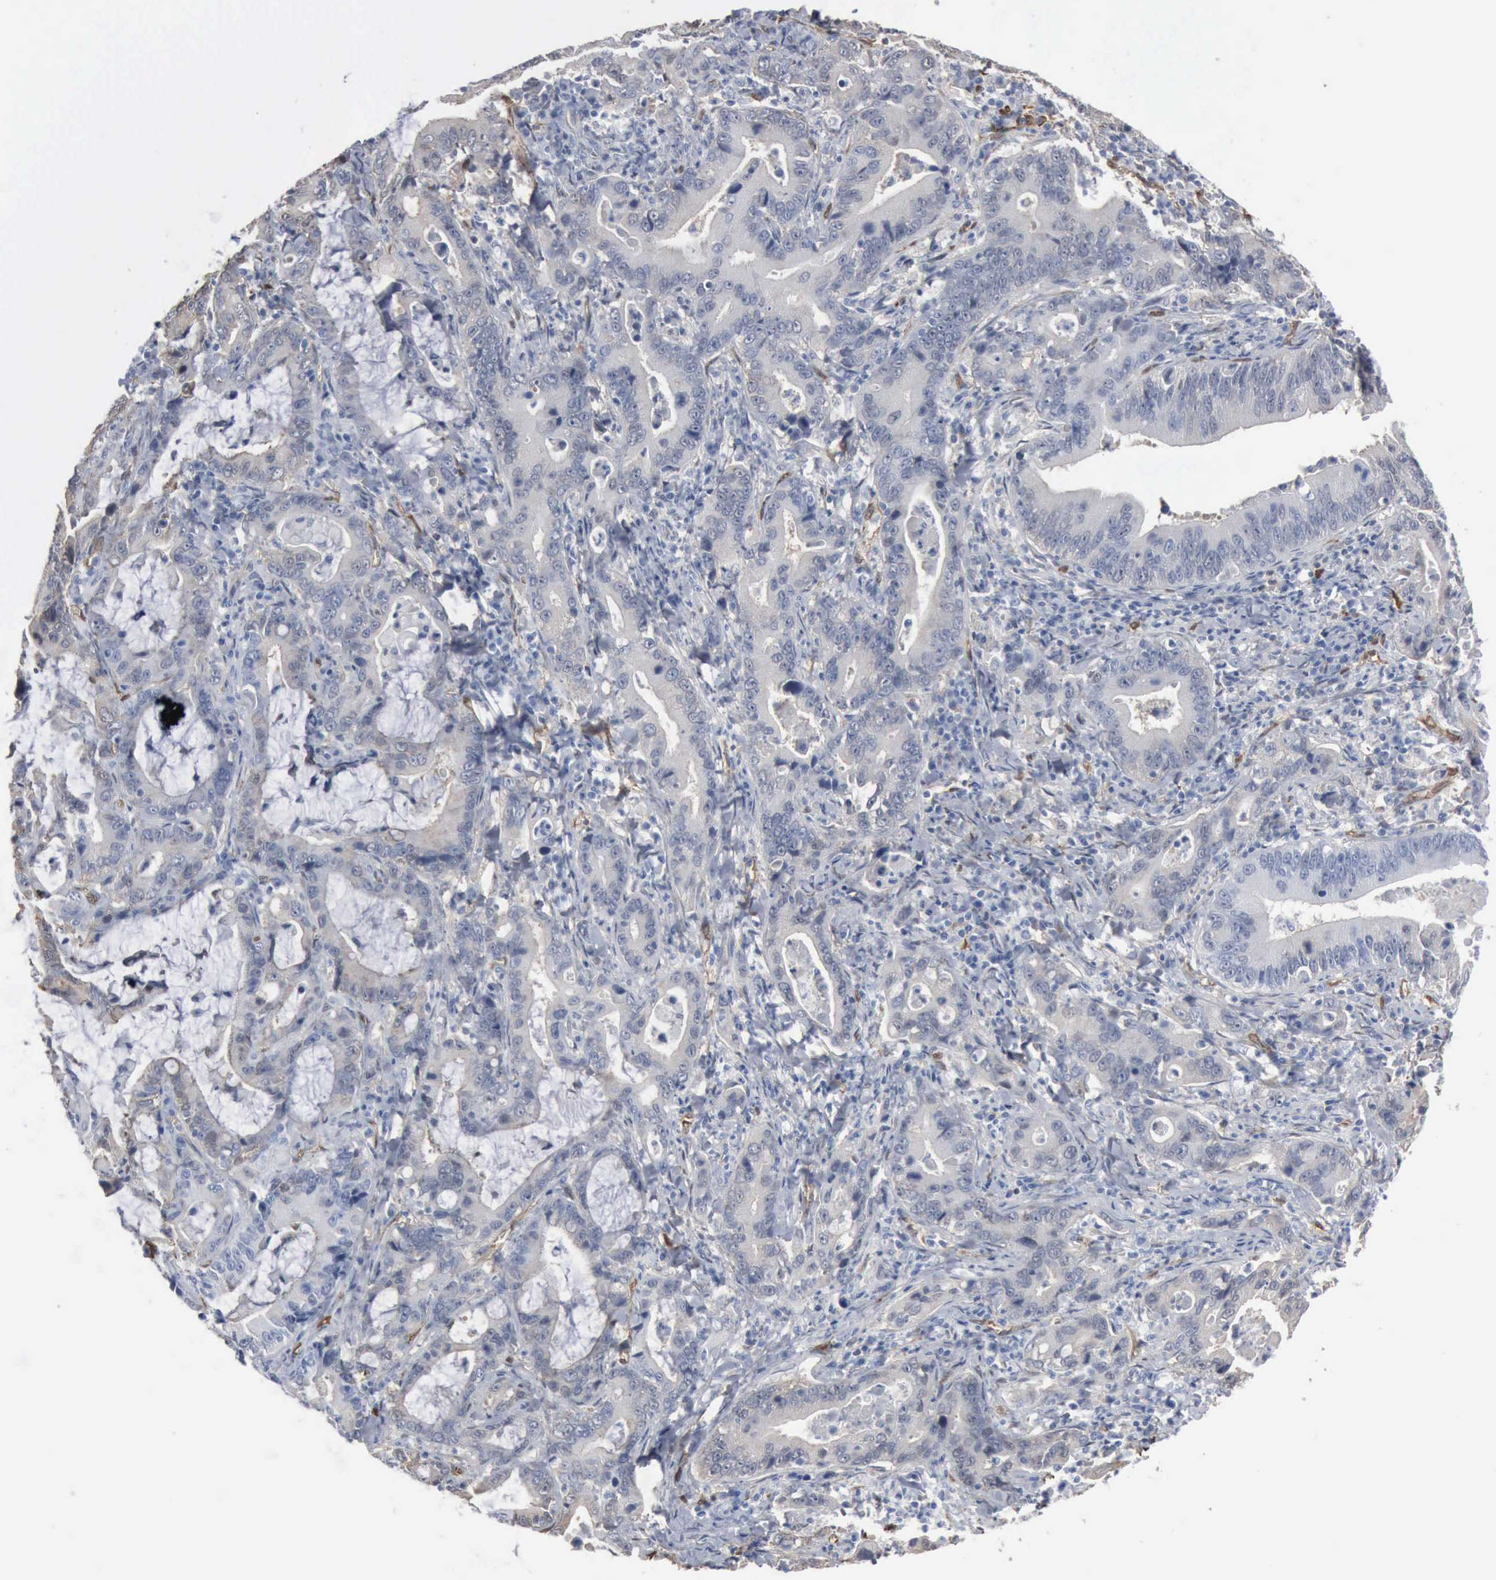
{"staining": {"intensity": "negative", "quantity": "none", "location": "none"}, "tissue": "stomach cancer", "cell_type": "Tumor cells", "image_type": "cancer", "snomed": [{"axis": "morphology", "description": "Adenocarcinoma, NOS"}, {"axis": "topography", "description": "Stomach, upper"}], "caption": "Image shows no significant protein expression in tumor cells of stomach cancer (adenocarcinoma).", "gene": "FSCN1", "patient": {"sex": "male", "age": 63}}